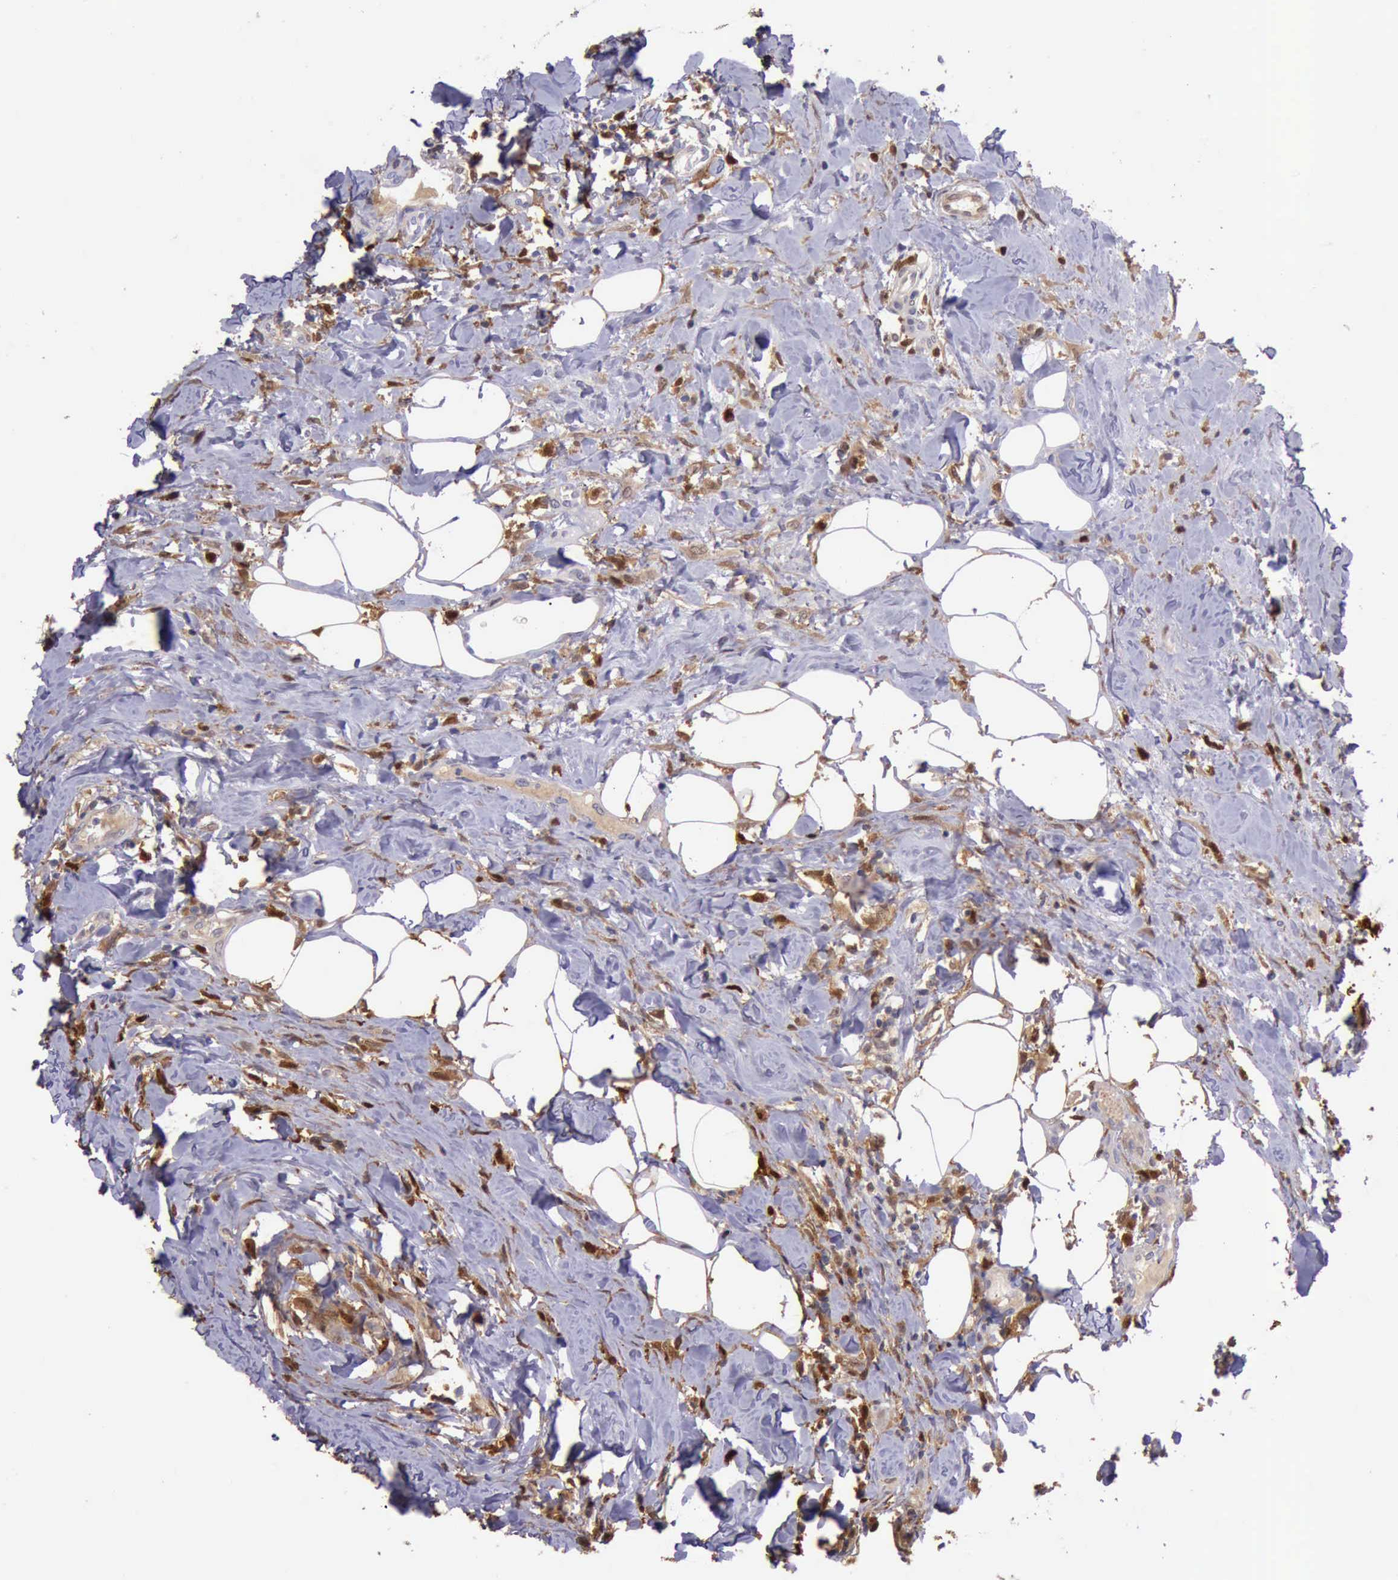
{"staining": {"intensity": "moderate", "quantity": ">75%", "location": "cytoplasmic/membranous,nuclear"}, "tissue": "breast cancer", "cell_type": "Tumor cells", "image_type": "cancer", "snomed": [{"axis": "morphology", "description": "Duct carcinoma"}, {"axis": "topography", "description": "Breast"}], "caption": "Brown immunohistochemical staining in human breast cancer (infiltrating ductal carcinoma) demonstrates moderate cytoplasmic/membranous and nuclear positivity in approximately >75% of tumor cells.", "gene": "TYMP", "patient": {"sex": "female", "age": 37}}